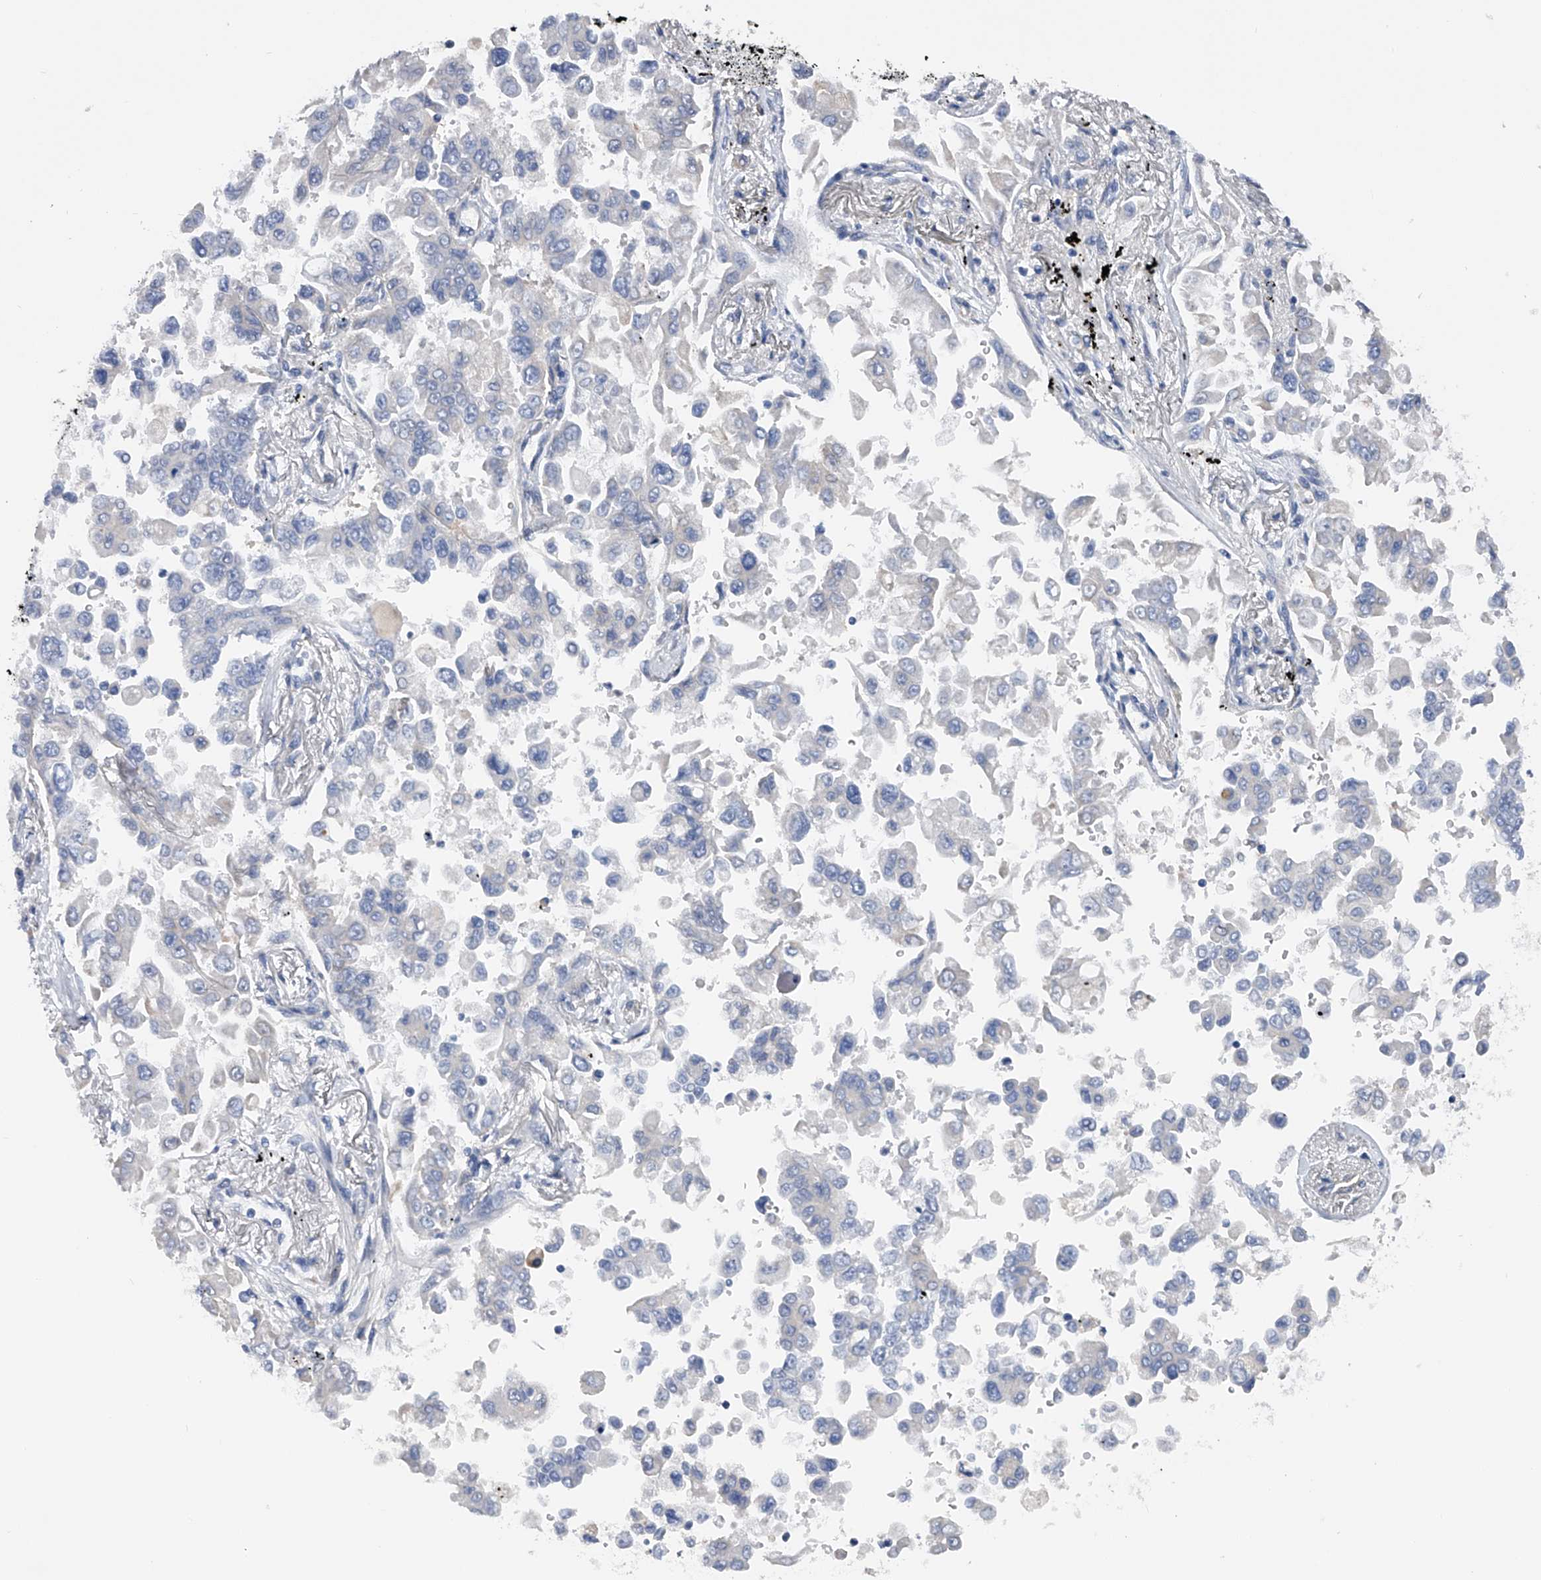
{"staining": {"intensity": "negative", "quantity": "none", "location": "none"}, "tissue": "lung cancer", "cell_type": "Tumor cells", "image_type": "cancer", "snomed": [{"axis": "morphology", "description": "Adenocarcinoma, NOS"}, {"axis": "topography", "description": "Lung"}], "caption": "Tumor cells show no significant positivity in lung cancer.", "gene": "RWDD2A", "patient": {"sex": "female", "age": 67}}